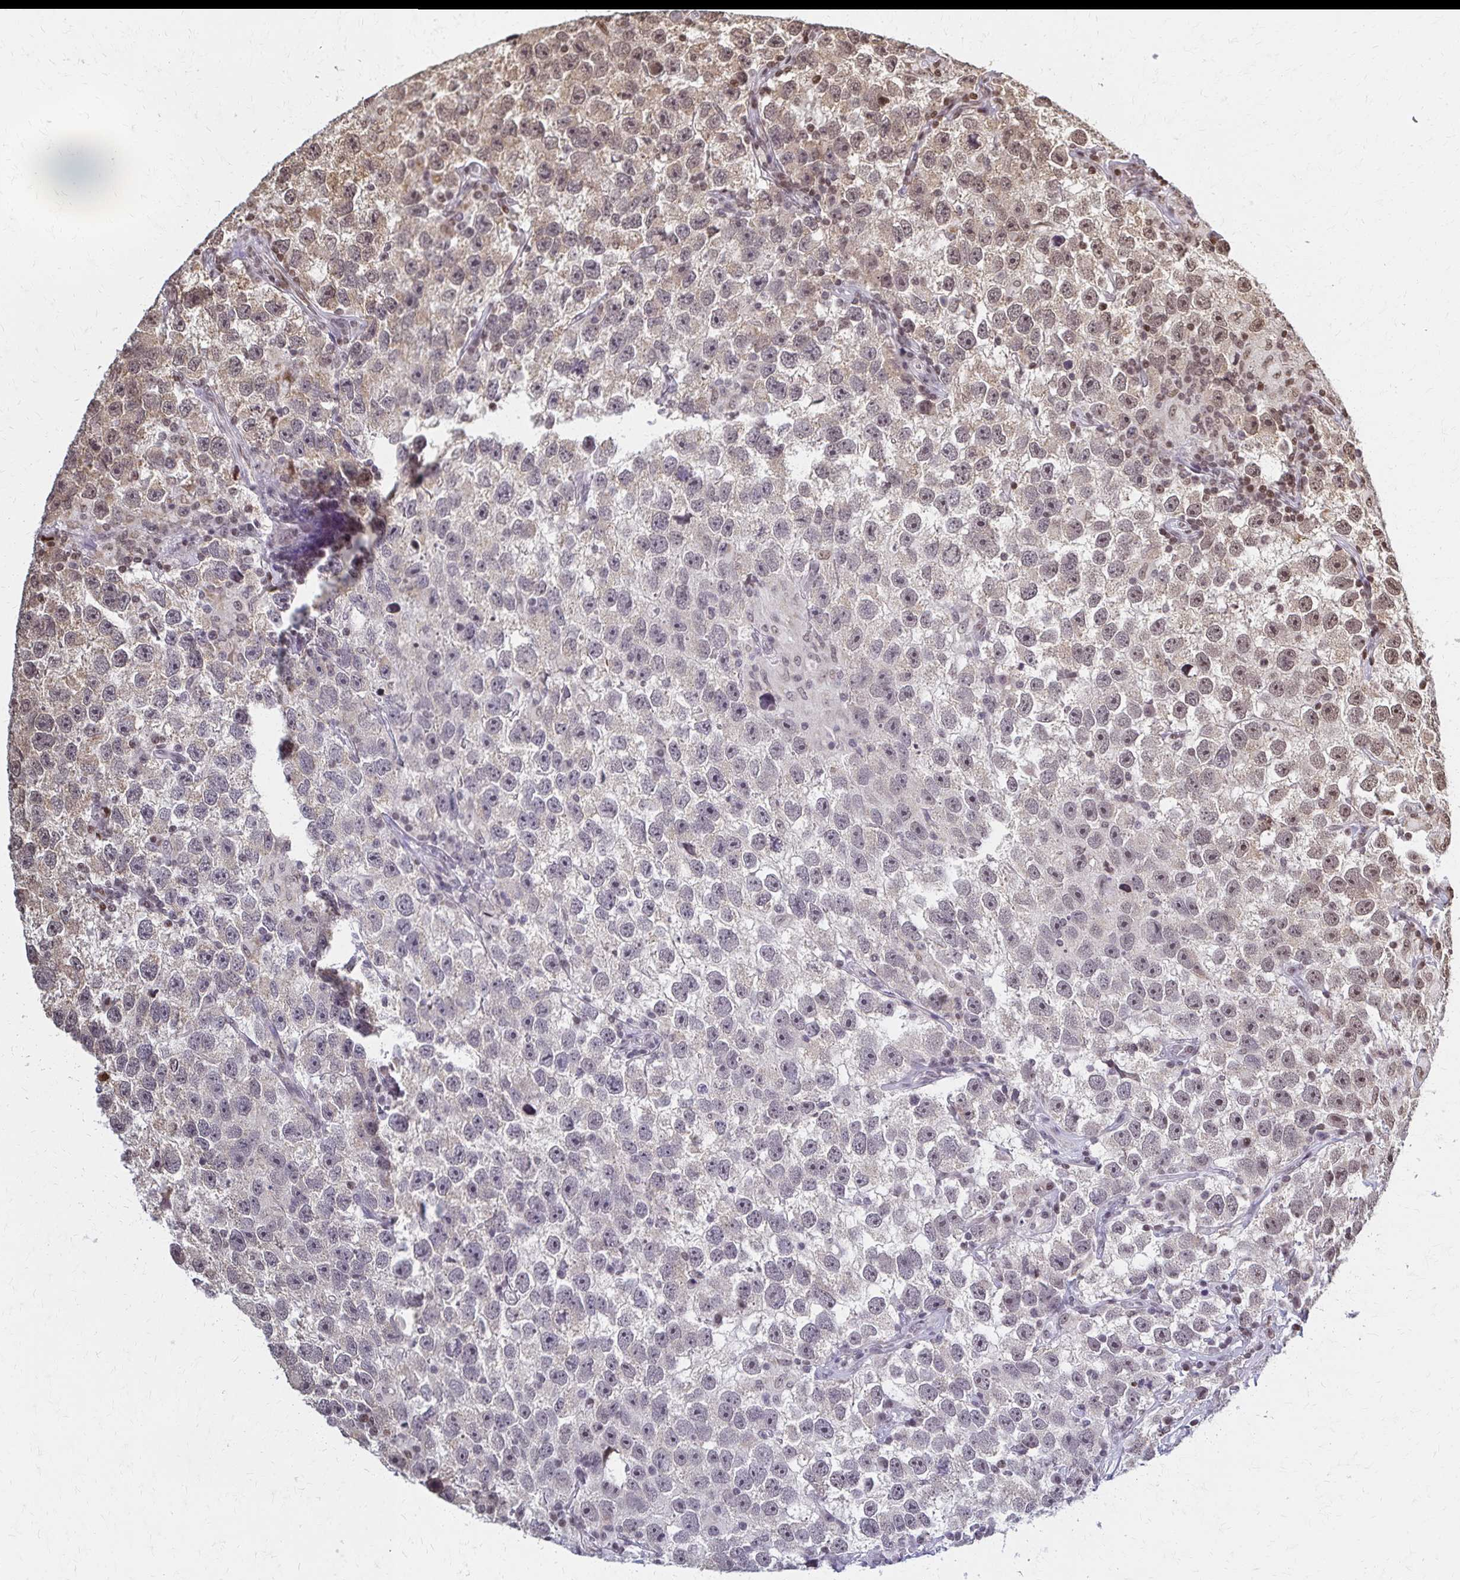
{"staining": {"intensity": "weak", "quantity": "<25%", "location": "nuclear"}, "tissue": "testis cancer", "cell_type": "Tumor cells", "image_type": "cancer", "snomed": [{"axis": "morphology", "description": "Seminoma, NOS"}, {"axis": "topography", "description": "Testis"}], "caption": "Tumor cells show no significant protein expression in seminoma (testis). The staining is performed using DAB brown chromogen with nuclei counter-stained in using hematoxylin.", "gene": "HOXA9", "patient": {"sex": "male", "age": 26}}